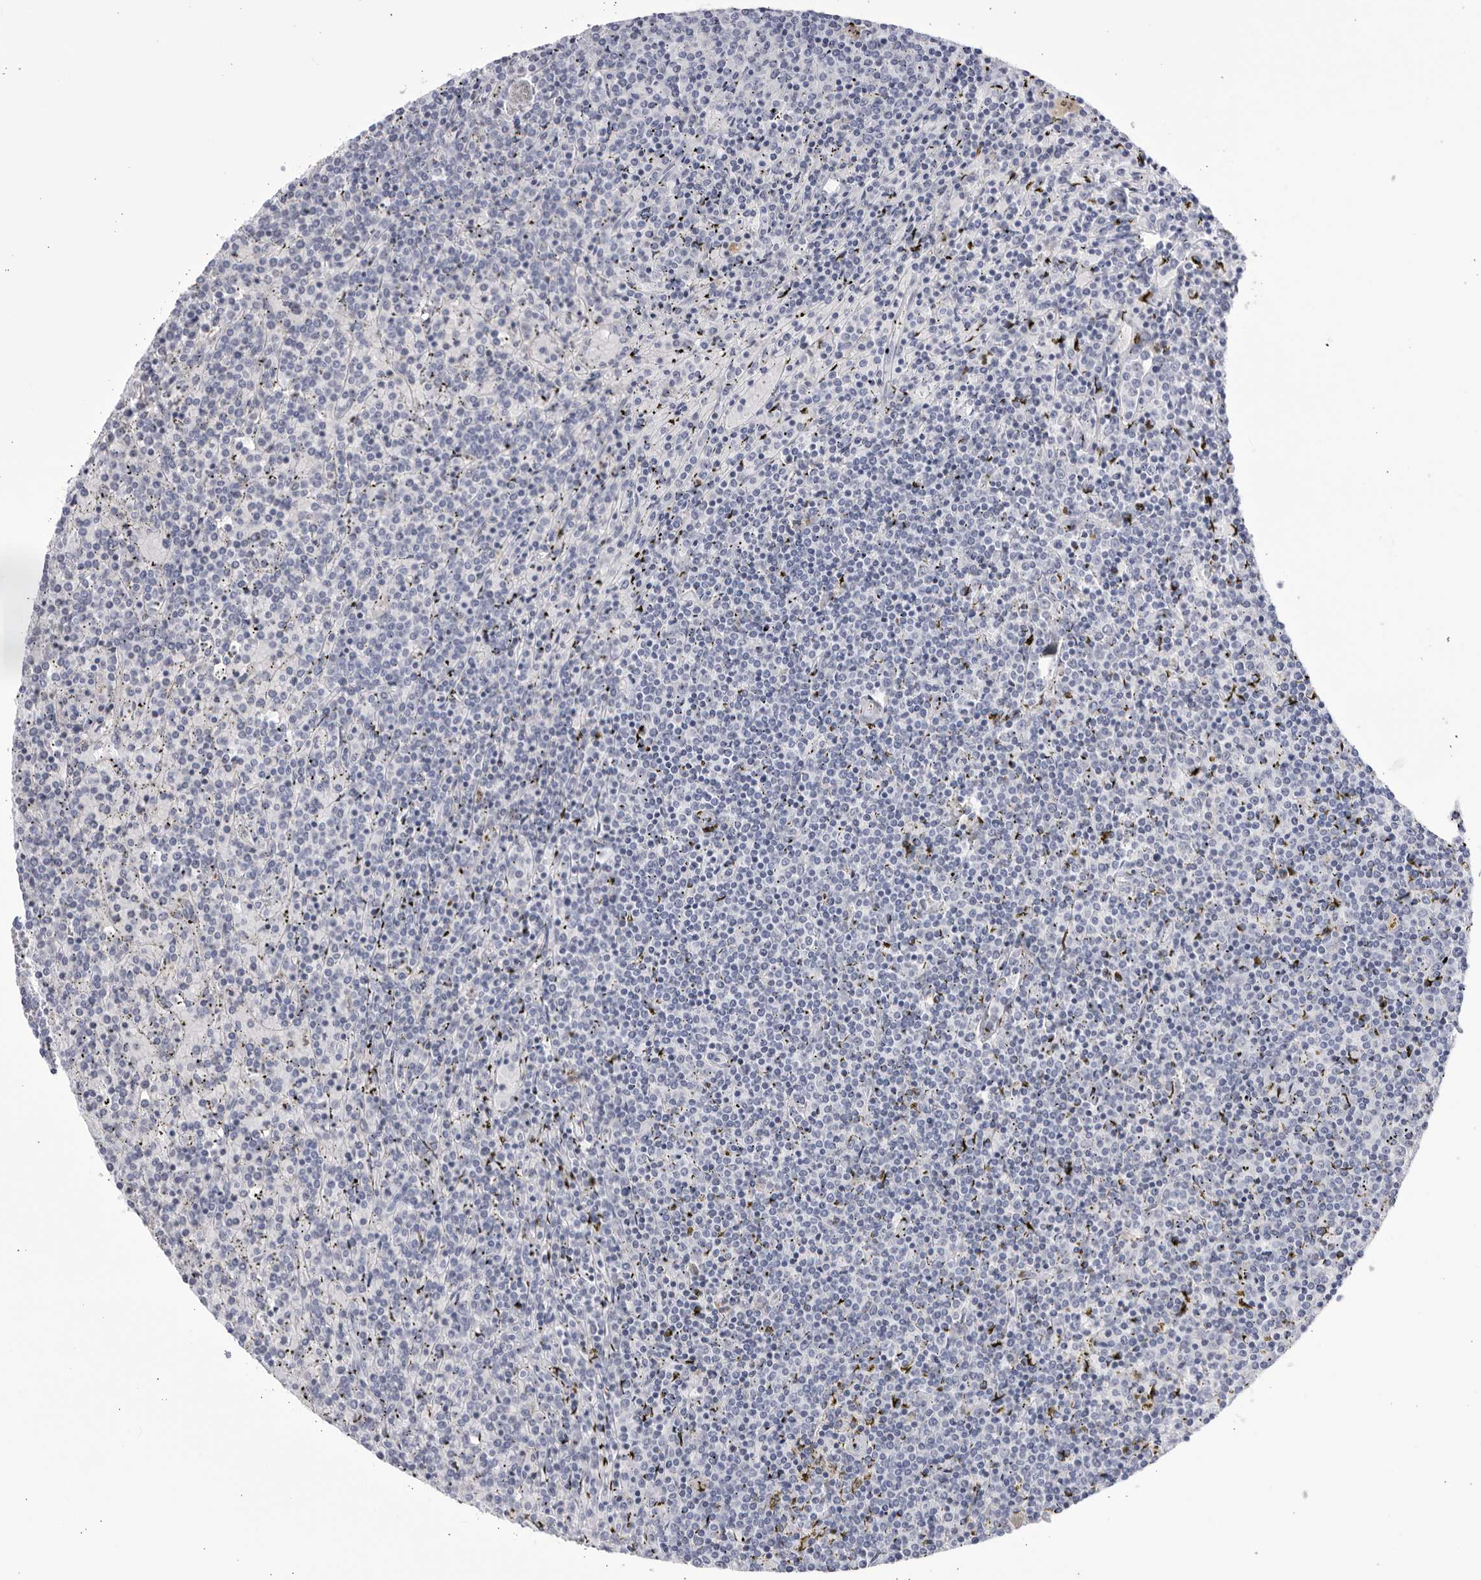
{"staining": {"intensity": "negative", "quantity": "none", "location": "none"}, "tissue": "lymphoma", "cell_type": "Tumor cells", "image_type": "cancer", "snomed": [{"axis": "morphology", "description": "Malignant lymphoma, non-Hodgkin's type, Low grade"}, {"axis": "topography", "description": "Spleen"}], "caption": "This is an IHC micrograph of human malignant lymphoma, non-Hodgkin's type (low-grade). There is no expression in tumor cells.", "gene": "CNBD1", "patient": {"sex": "female", "age": 19}}